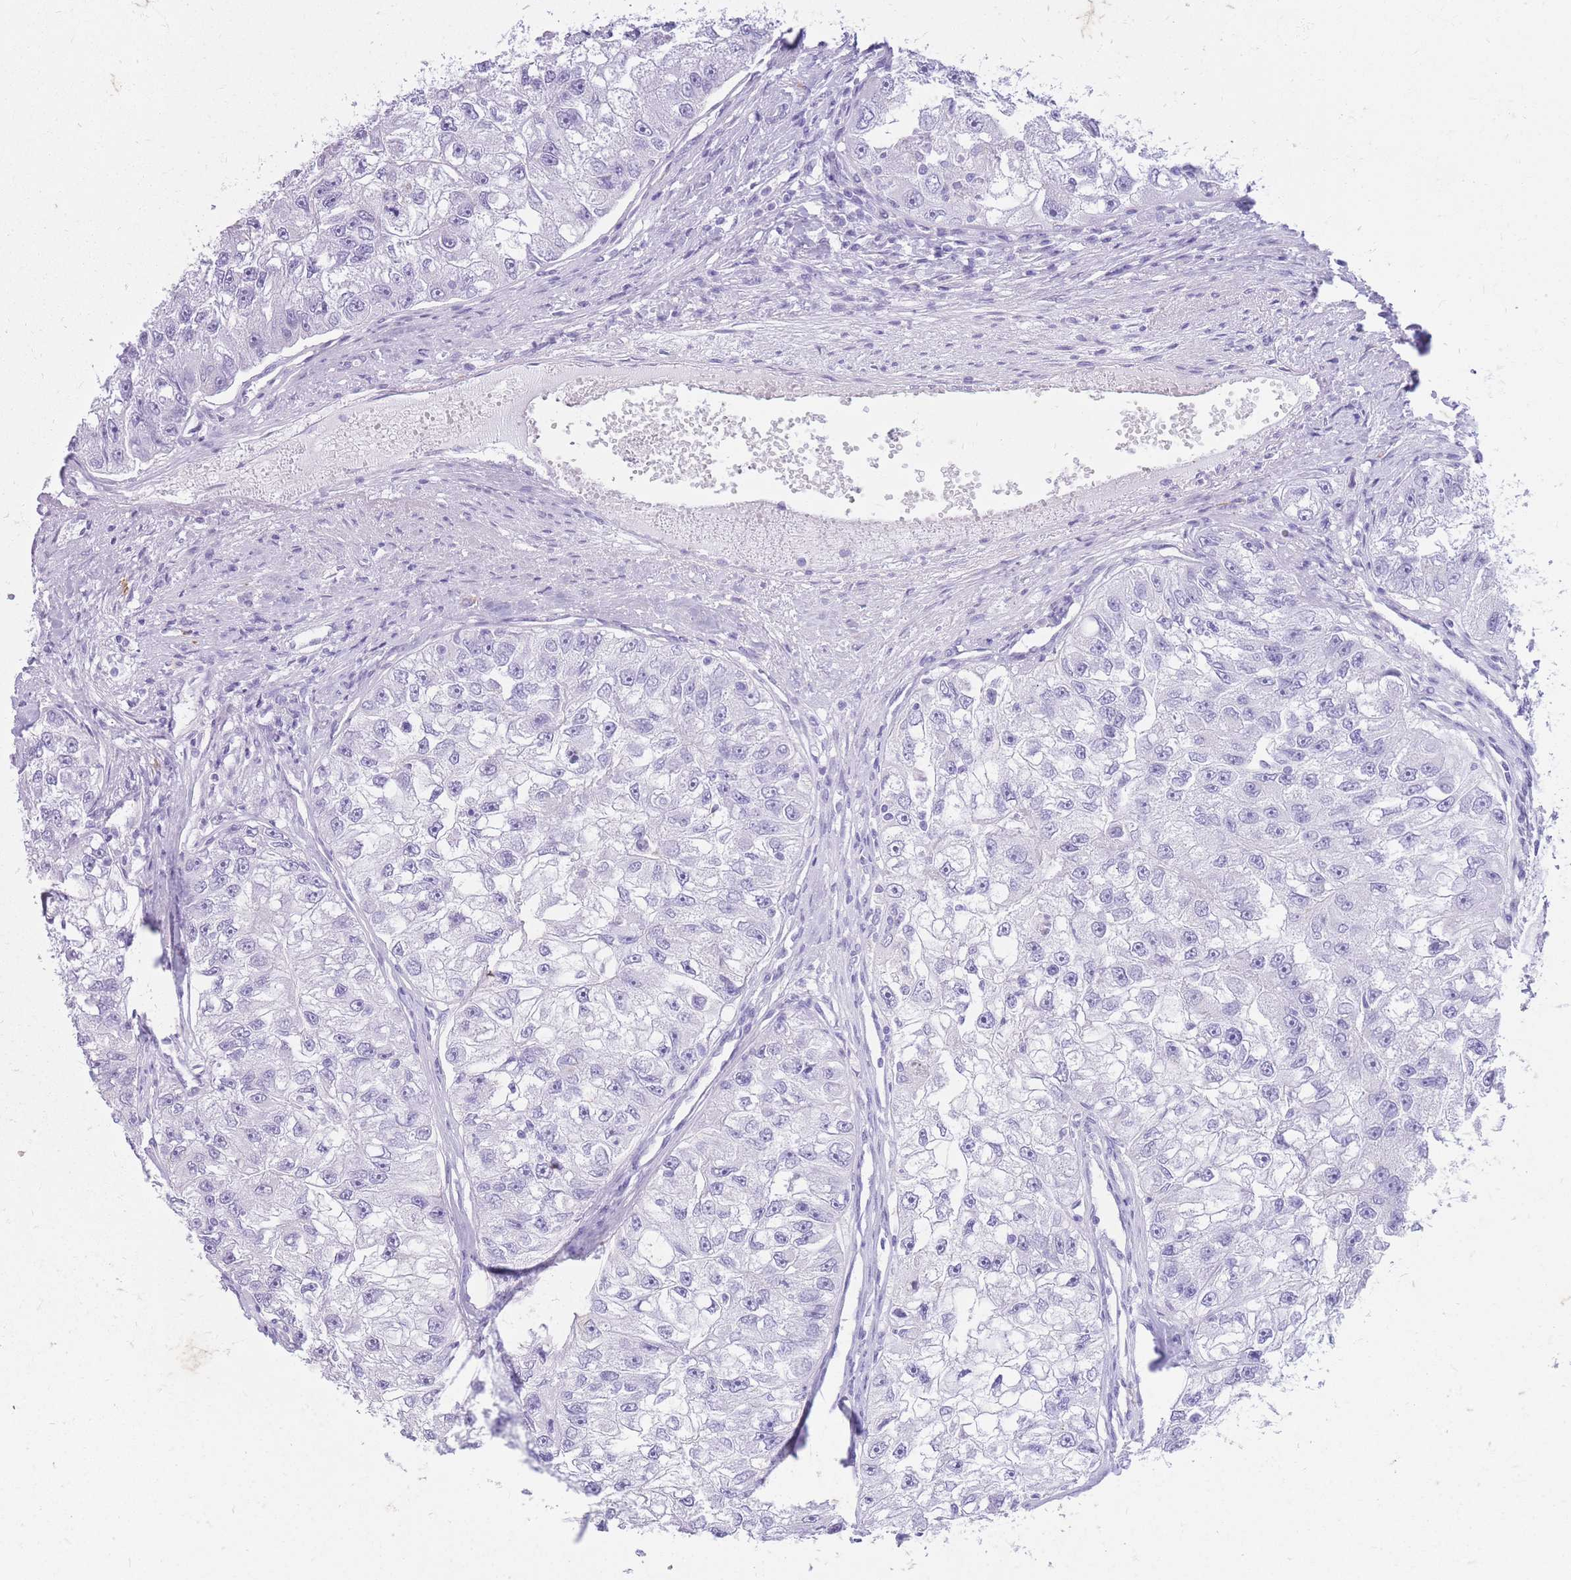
{"staining": {"intensity": "negative", "quantity": "none", "location": "none"}, "tissue": "renal cancer", "cell_type": "Tumor cells", "image_type": "cancer", "snomed": [{"axis": "morphology", "description": "Adenocarcinoma, NOS"}, {"axis": "topography", "description": "Kidney"}], "caption": "IHC photomicrograph of adenocarcinoma (renal) stained for a protein (brown), which displays no staining in tumor cells.", "gene": "ZFP37", "patient": {"sex": "male", "age": 63}}